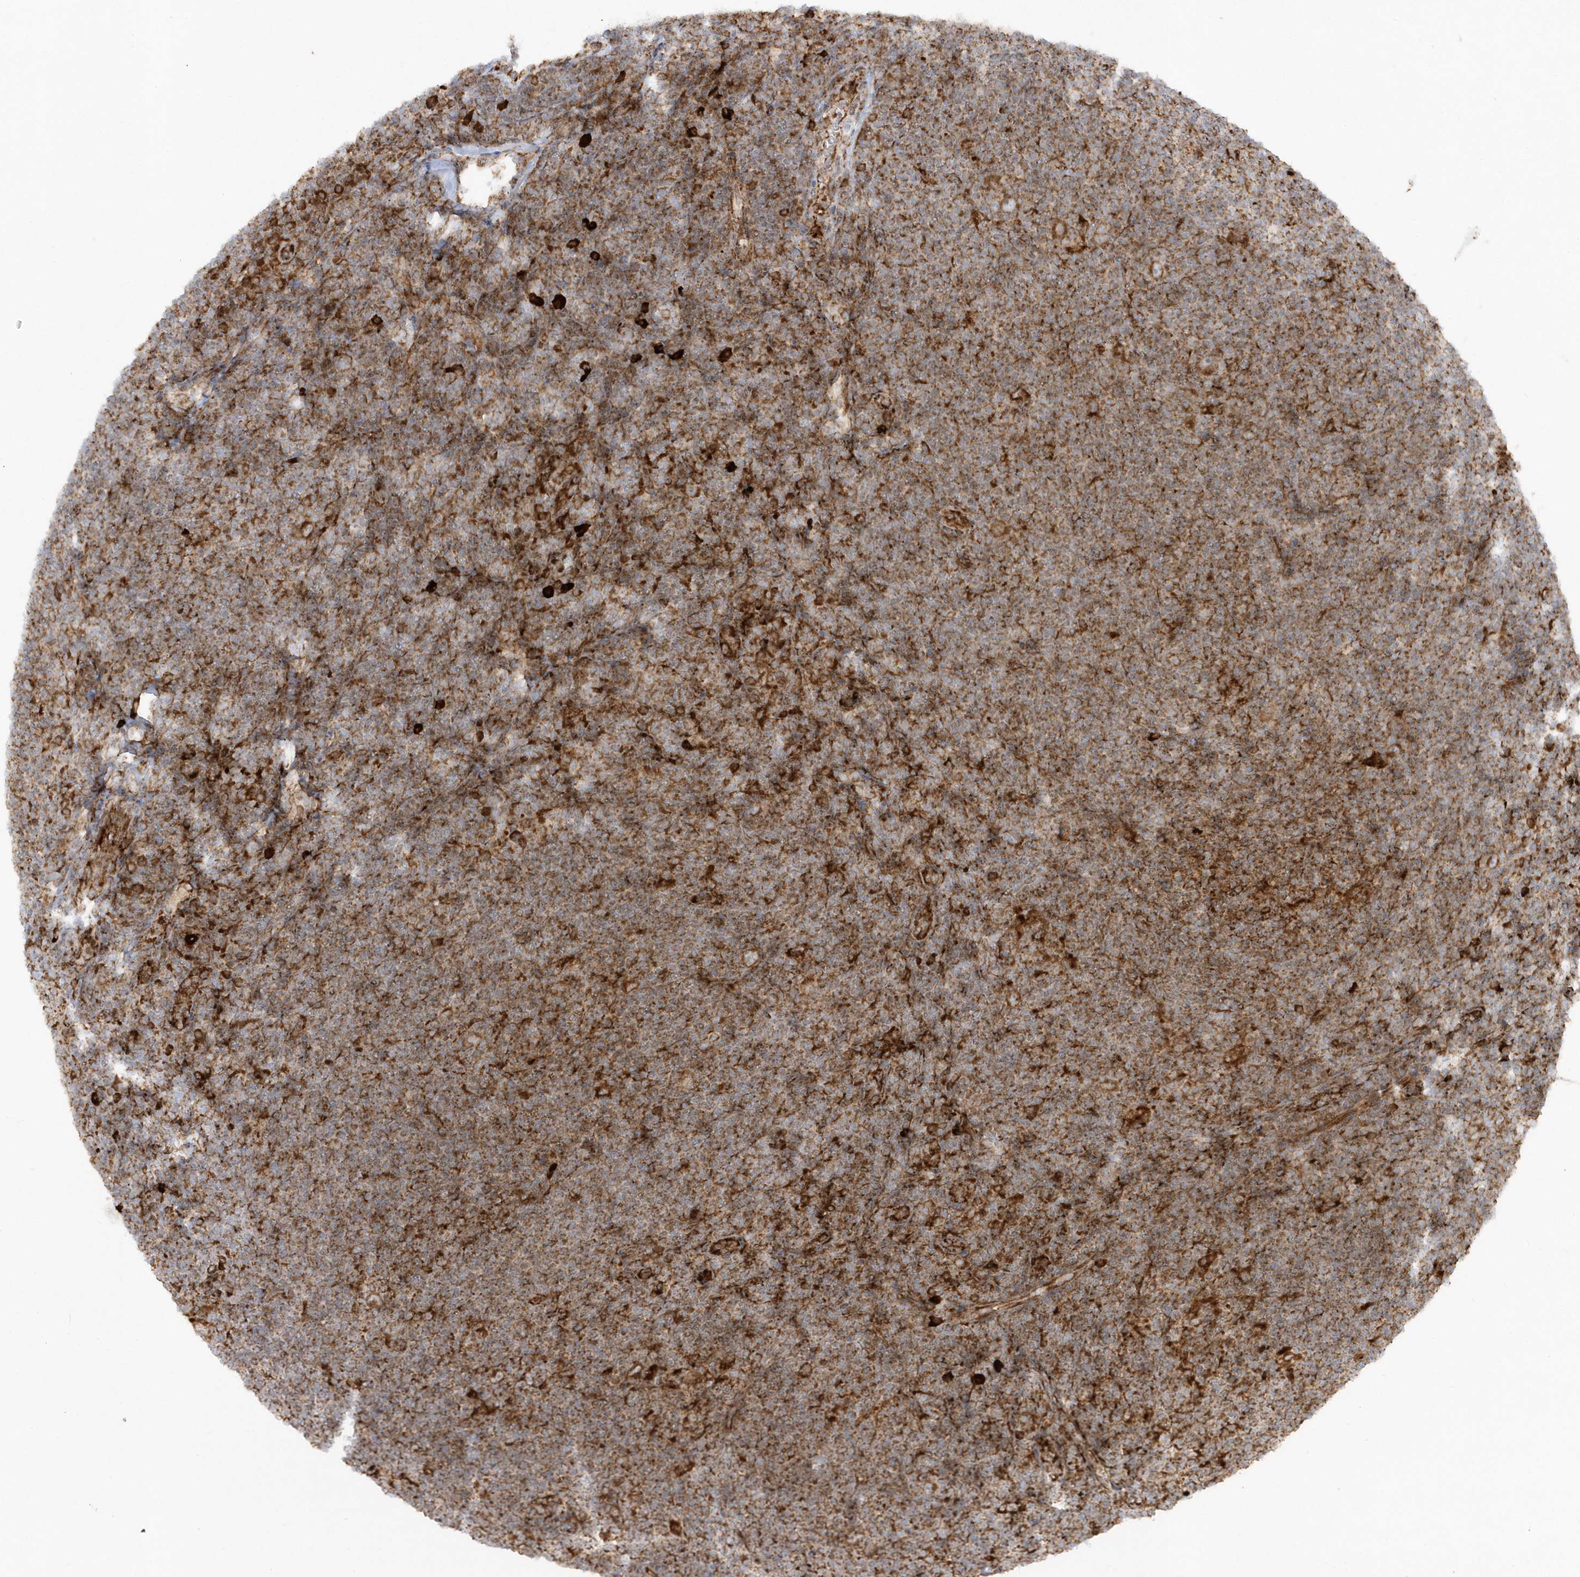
{"staining": {"intensity": "moderate", "quantity": ">75%", "location": "cytoplasmic/membranous"}, "tissue": "lymphoma", "cell_type": "Tumor cells", "image_type": "cancer", "snomed": [{"axis": "morphology", "description": "Hodgkin's disease, NOS"}, {"axis": "topography", "description": "Lymph node"}], "caption": "This is an image of immunohistochemistry (IHC) staining of Hodgkin's disease, which shows moderate staining in the cytoplasmic/membranous of tumor cells.", "gene": "SH3BP2", "patient": {"sex": "female", "age": 57}}